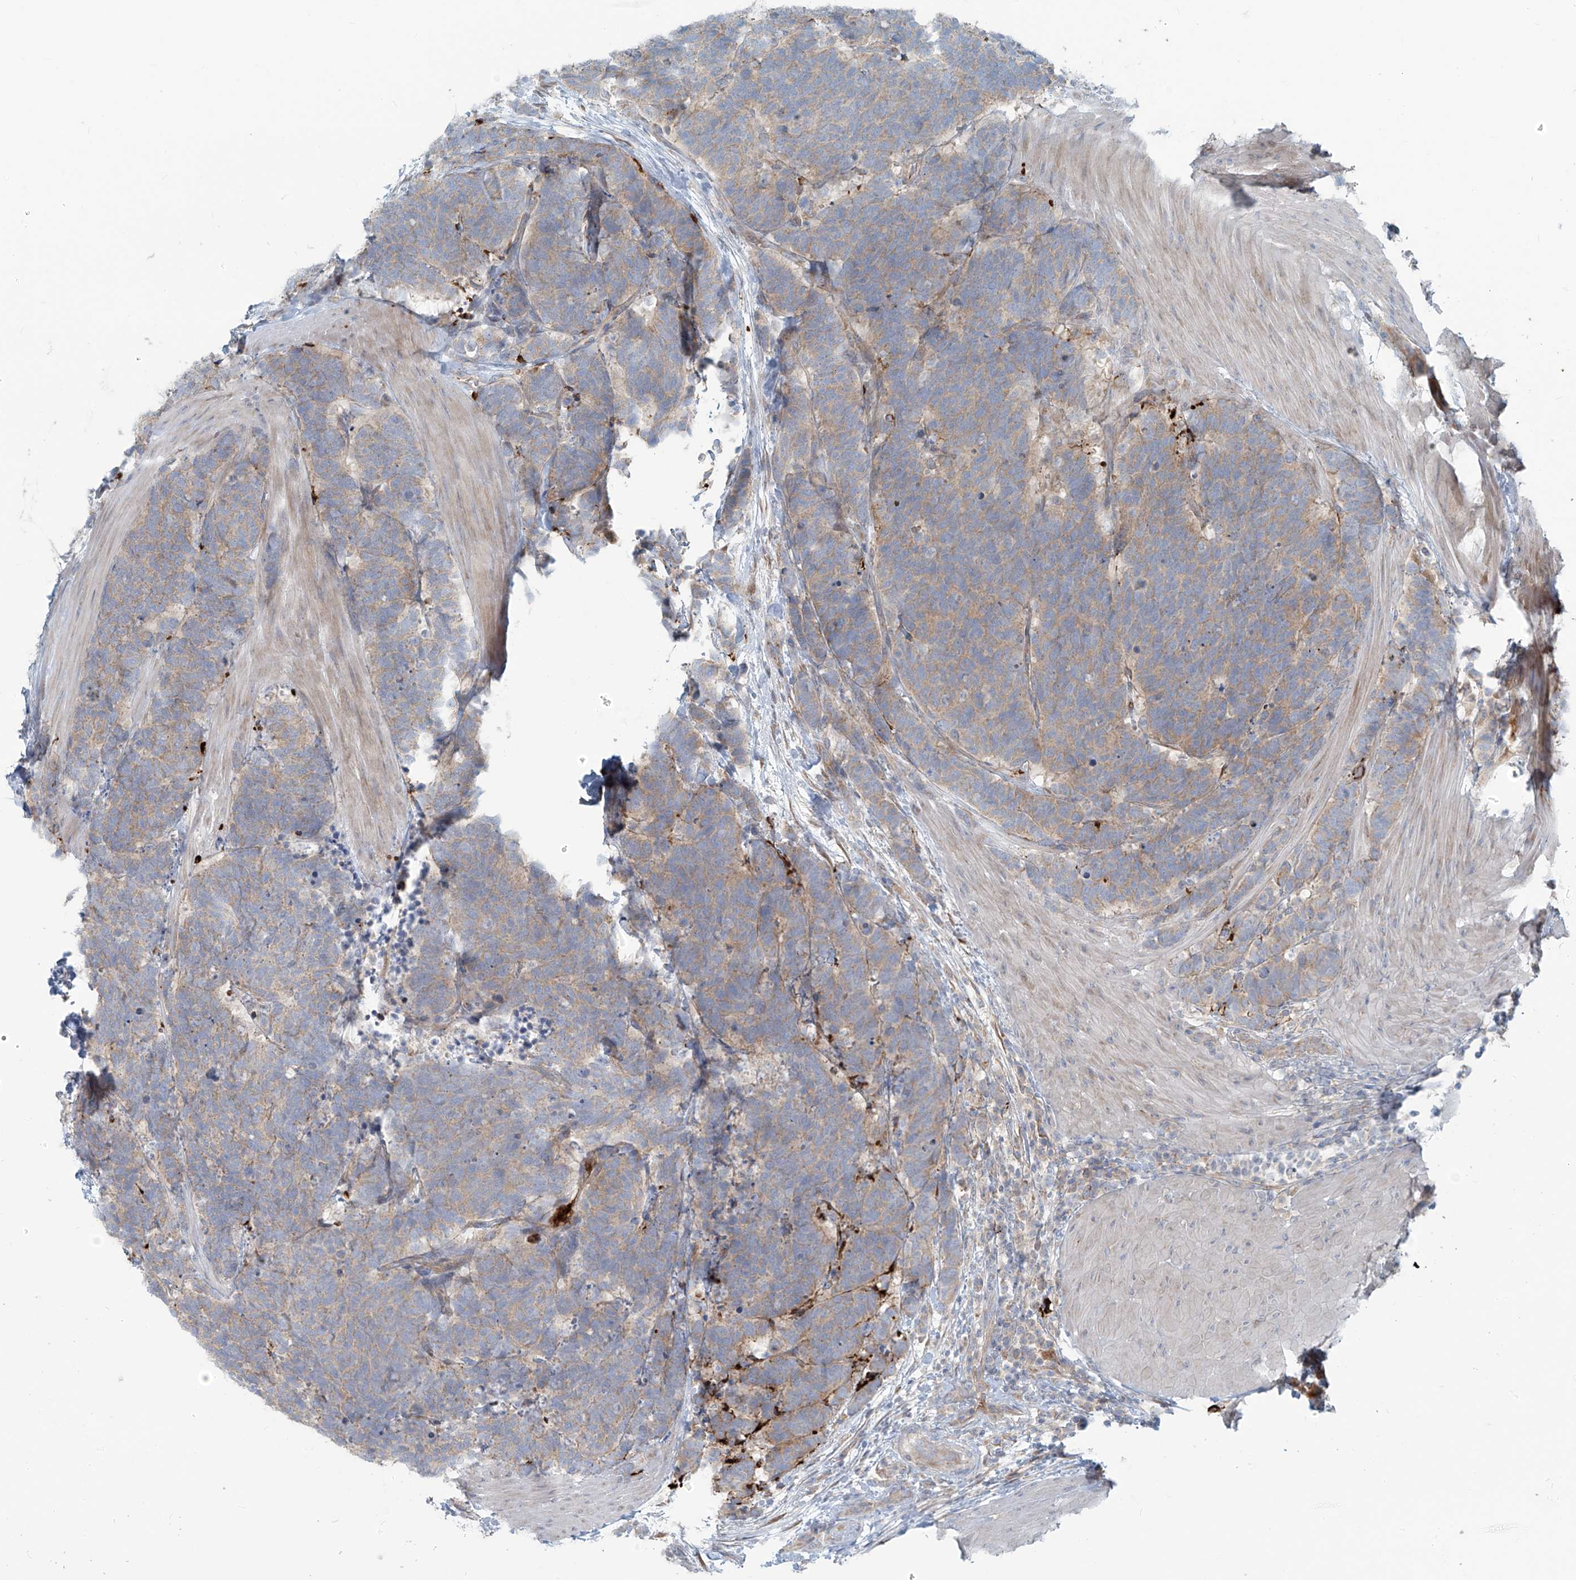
{"staining": {"intensity": "moderate", "quantity": "<25%", "location": "cytoplasmic/membranous"}, "tissue": "carcinoid", "cell_type": "Tumor cells", "image_type": "cancer", "snomed": [{"axis": "morphology", "description": "Carcinoma, NOS"}, {"axis": "morphology", "description": "Carcinoid, malignant, NOS"}, {"axis": "topography", "description": "Urinary bladder"}], "caption": "DAB (3,3'-diaminobenzidine) immunohistochemical staining of carcinoma reveals moderate cytoplasmic/membranous protein expression in approximately <25% of tumor cells.", "gene": "LZTS3", "patient": {"sex": "male", "age": 57}}